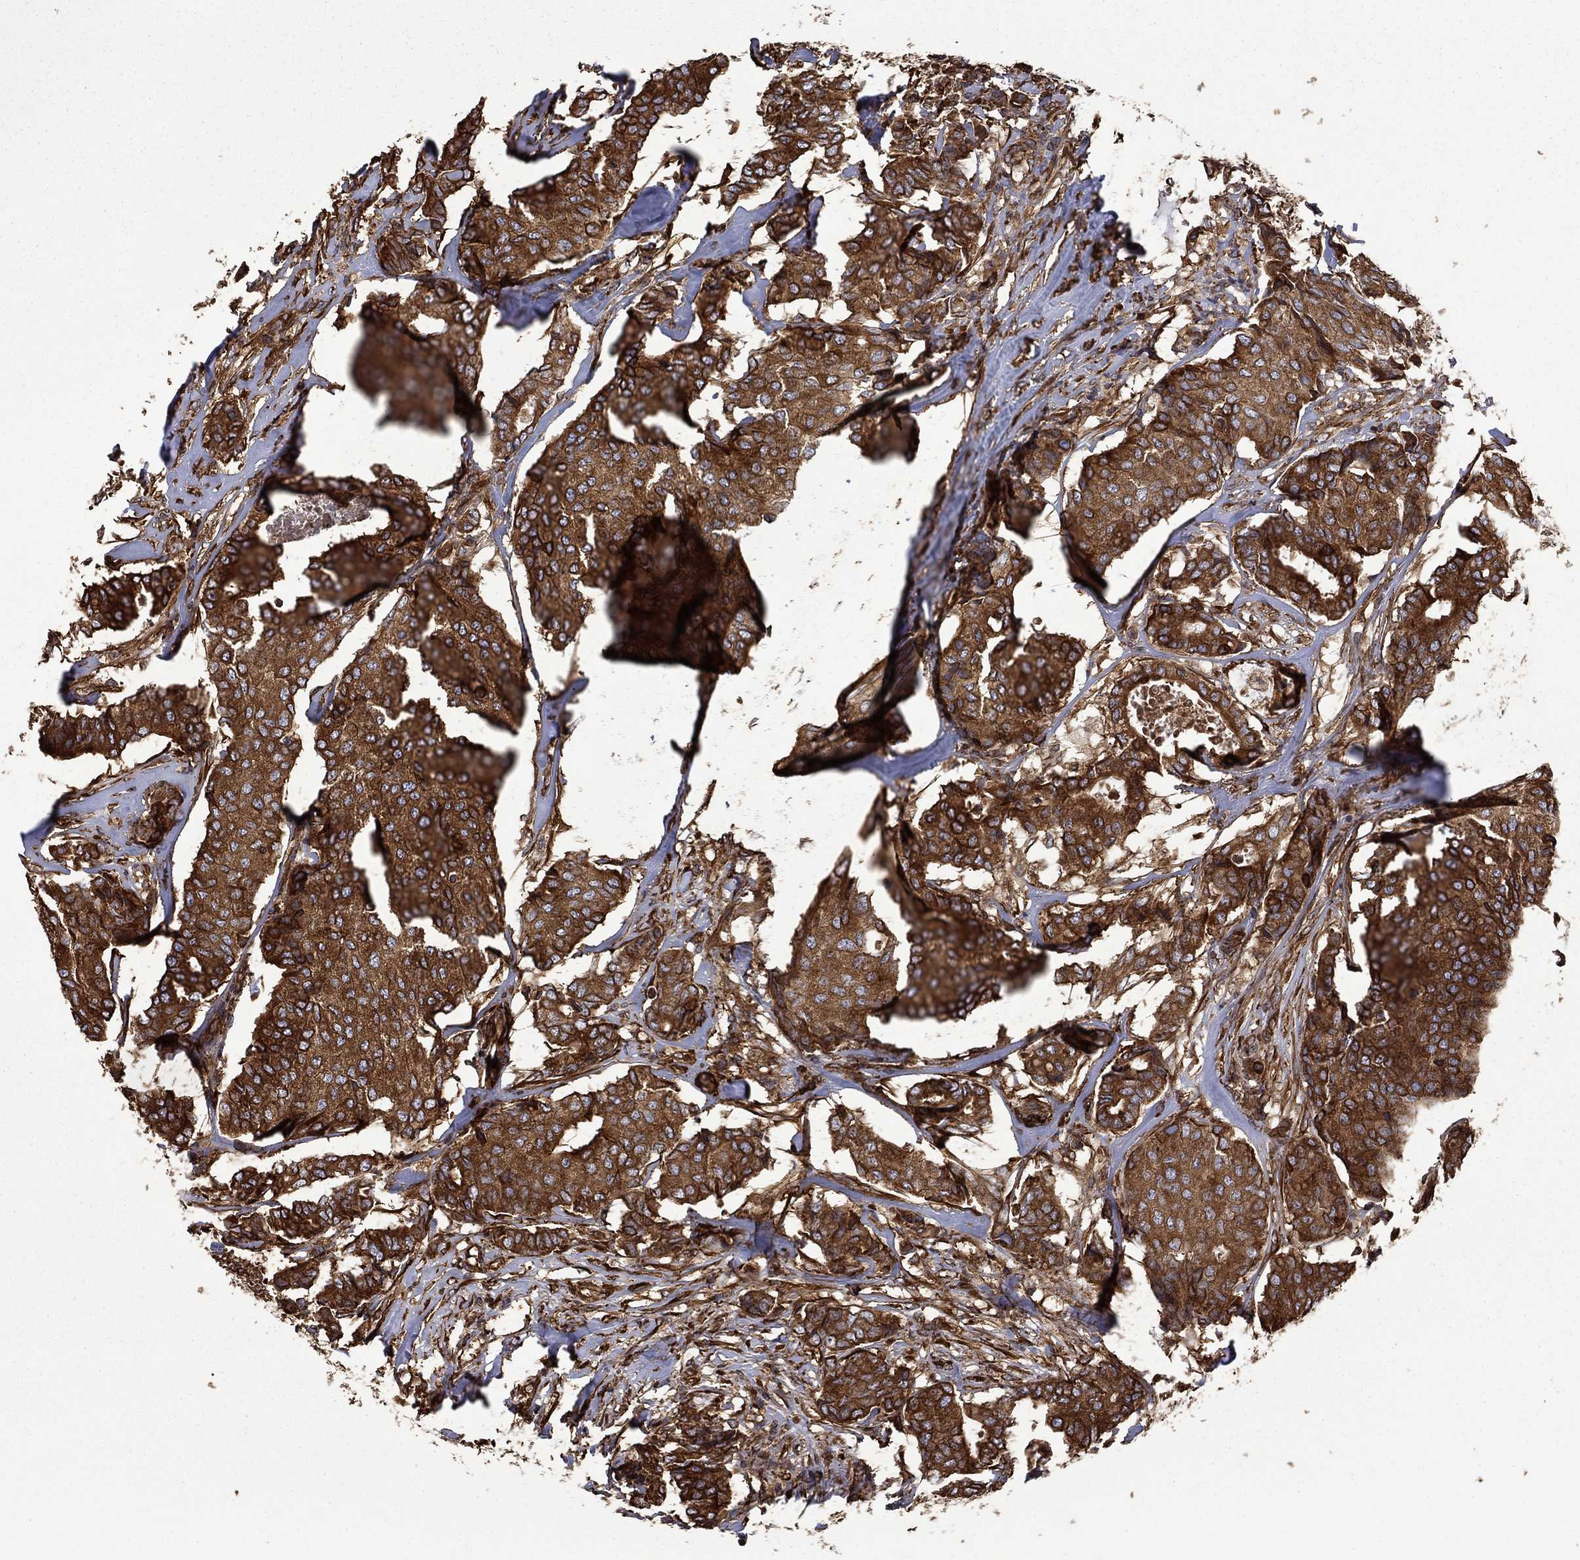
{"staining": {"intensity": "strong", "quantity": ">75%", "location": "cytoplasmic/membranous"}, "tissue": "breast cancer", "cell_type": "Tumor cells", "image_type": "cancer", "snomed": [{"axis": "morphology", "description": "Duct carcinoma"}, {"axis": "topography", "description": "Breast"}], "caption": "The micrograph displays a brown stain indicating the presence of a protein in the cytoplasmic/membranous of tumor cells in breast cancer (invasive ductal carcinoma).", "gene": "CUTC", "patient": {"sex": "female", "age": 75}}